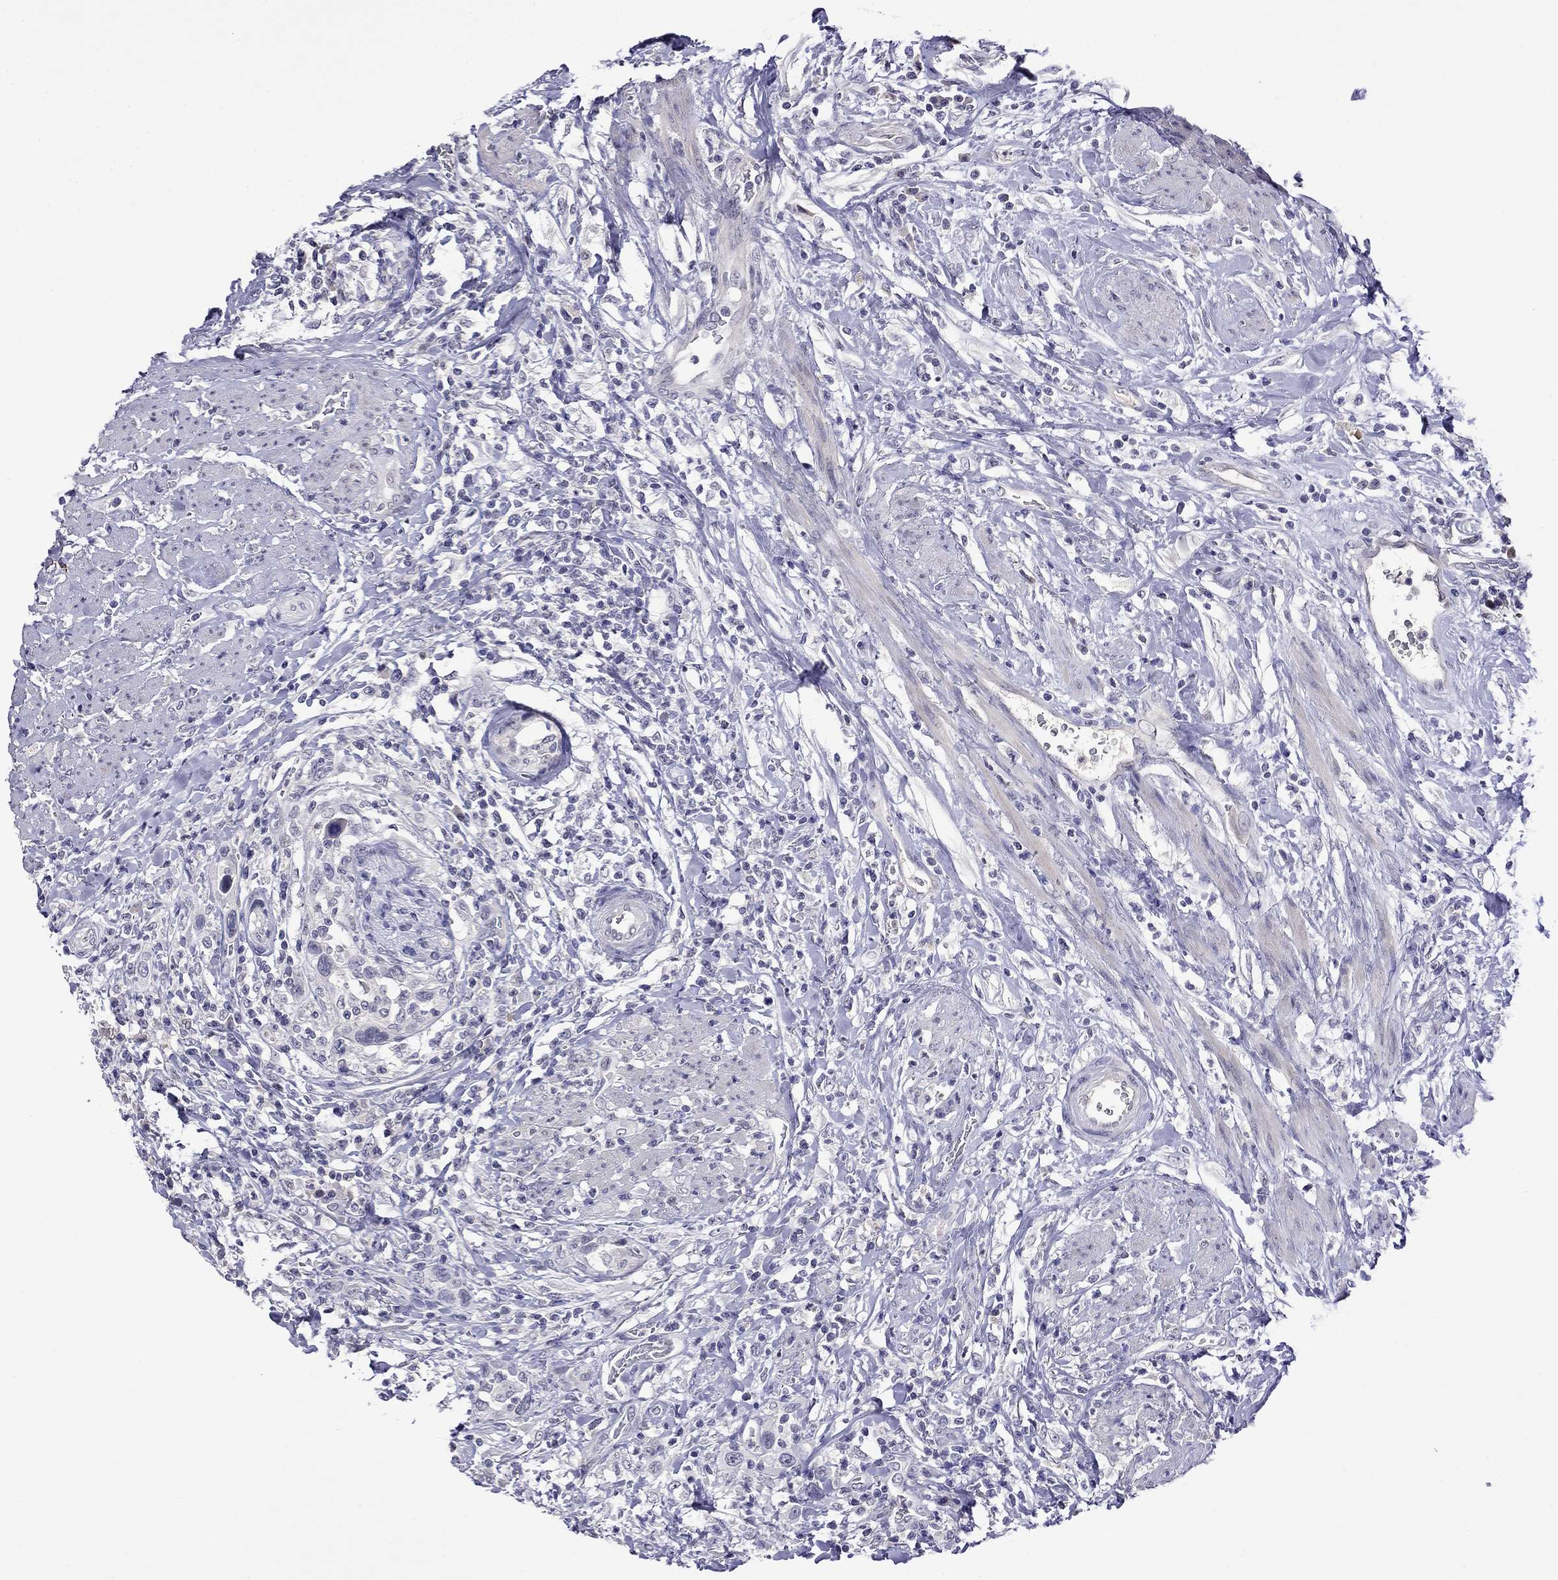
{"staining": {"intensity": "negative", "quantity": "none", "location": "none"}, "tissue": "urothelial cancer", "cell_type": "Tumor cells", "image_type": "cancer", "snomed": [{"axis": "morphology", "description": "Urothelial carcinoma, NOS"}, {"axis": "morphology", "description": "Urothelial carcinoma, High grade"}, {"axis": "topography", "description": "Urinary bladder"}], "caption": "Immunohistochemistry (IHC) micrograph of neoplastic tissue: human urothelial cancer stained with DAB demonstrates no significant protein expression in tumor cells.", "gene": "STAR", "patient": {"sex": "female", "age": 64}}